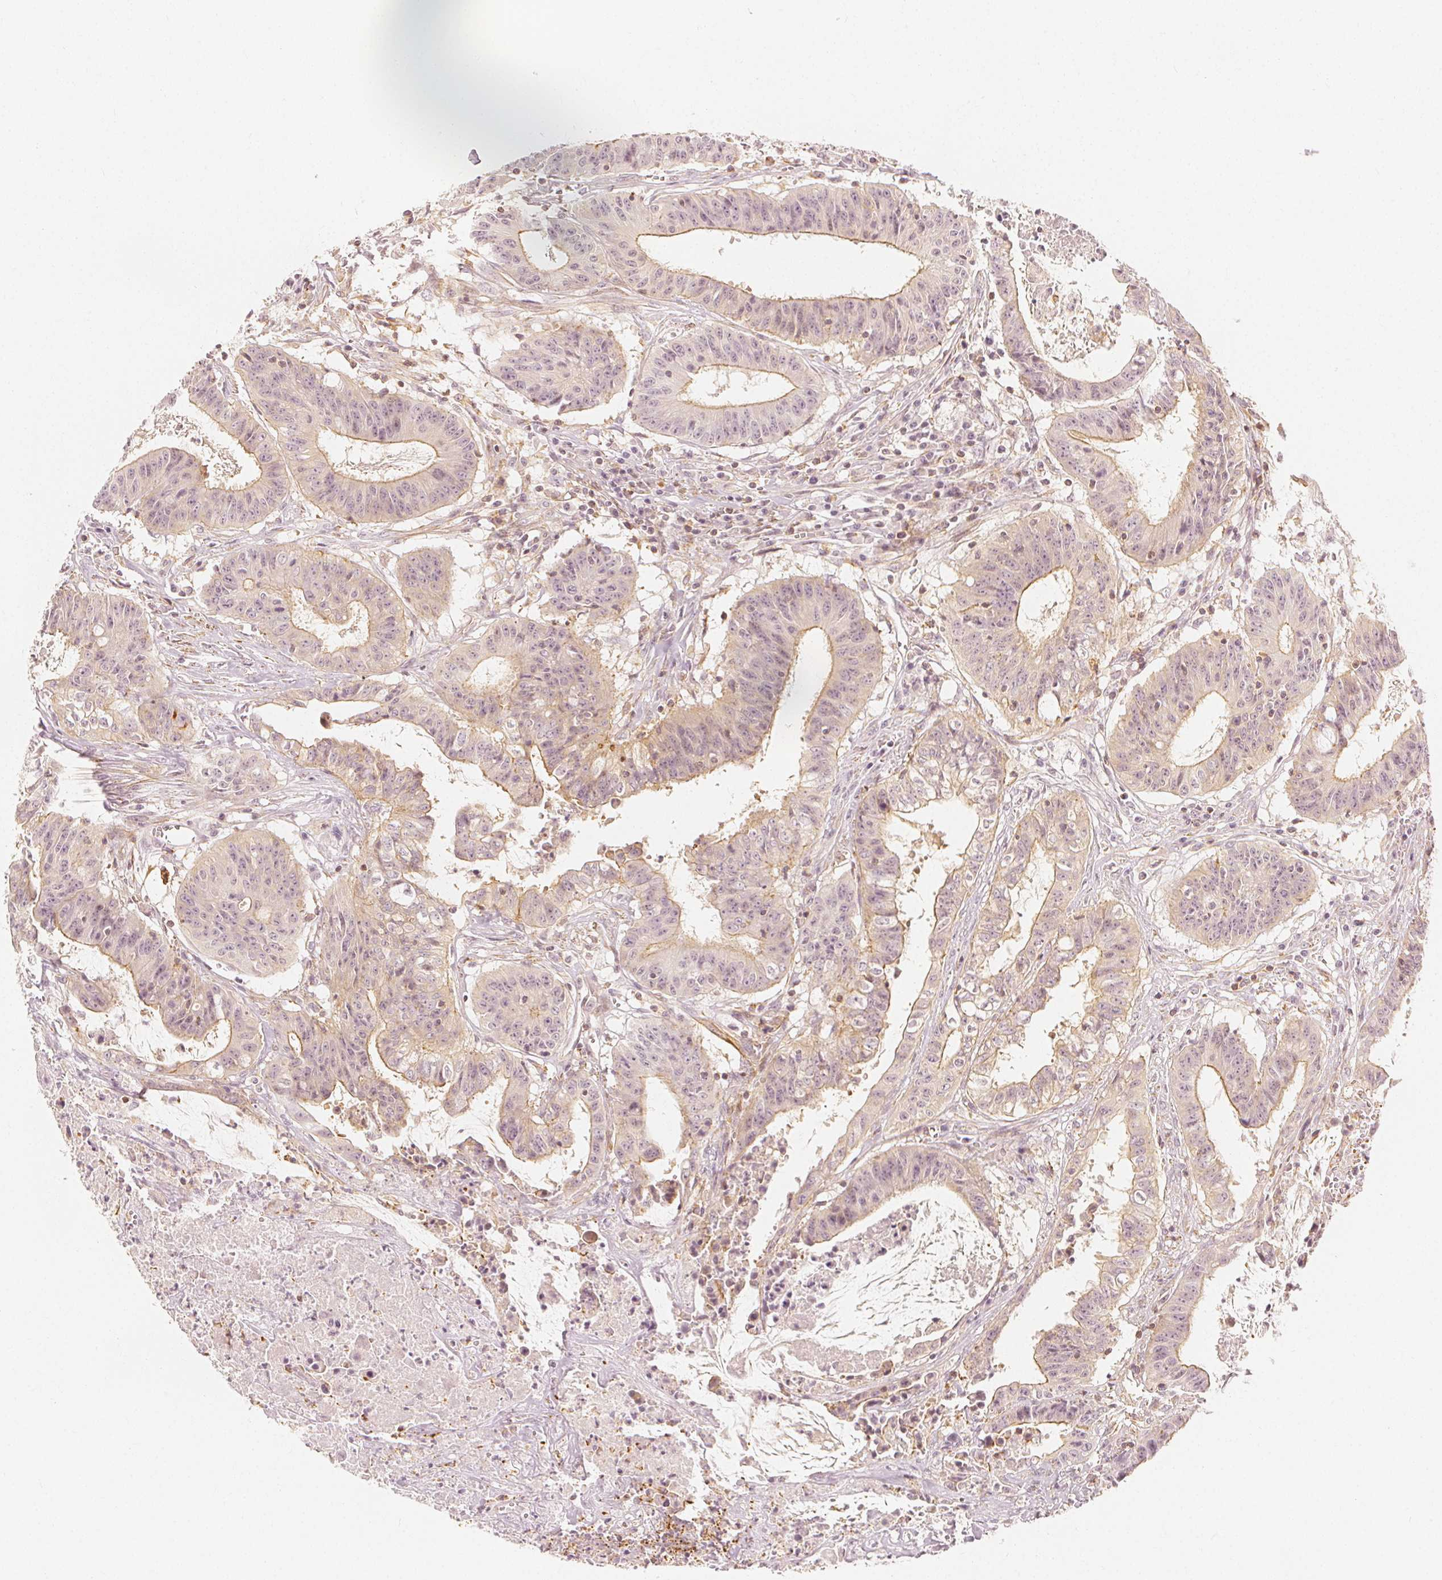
{"staining": {"intensity": "moderate", "quantity": "25%-75%", "location": "cytoplasmic/membranous"}, "tissue": "colorectal cancer", "cell_type": "Tumor cells", "image_type": "cancer", "snomed": [{"axis": "morphology", "description": "Adenocarcinoma, NOS"}, {"axis": "topography", "description": "Colon"}], "caption": "This is a micrograph of immunohistochemistry staining of adenocarcinoma (colorectal), which shows moderate staining in the cytoplasmic/membranous of tumor cells.", "gene": "ARHGAP26", "patient": {"sex": "male", "age": 33}}